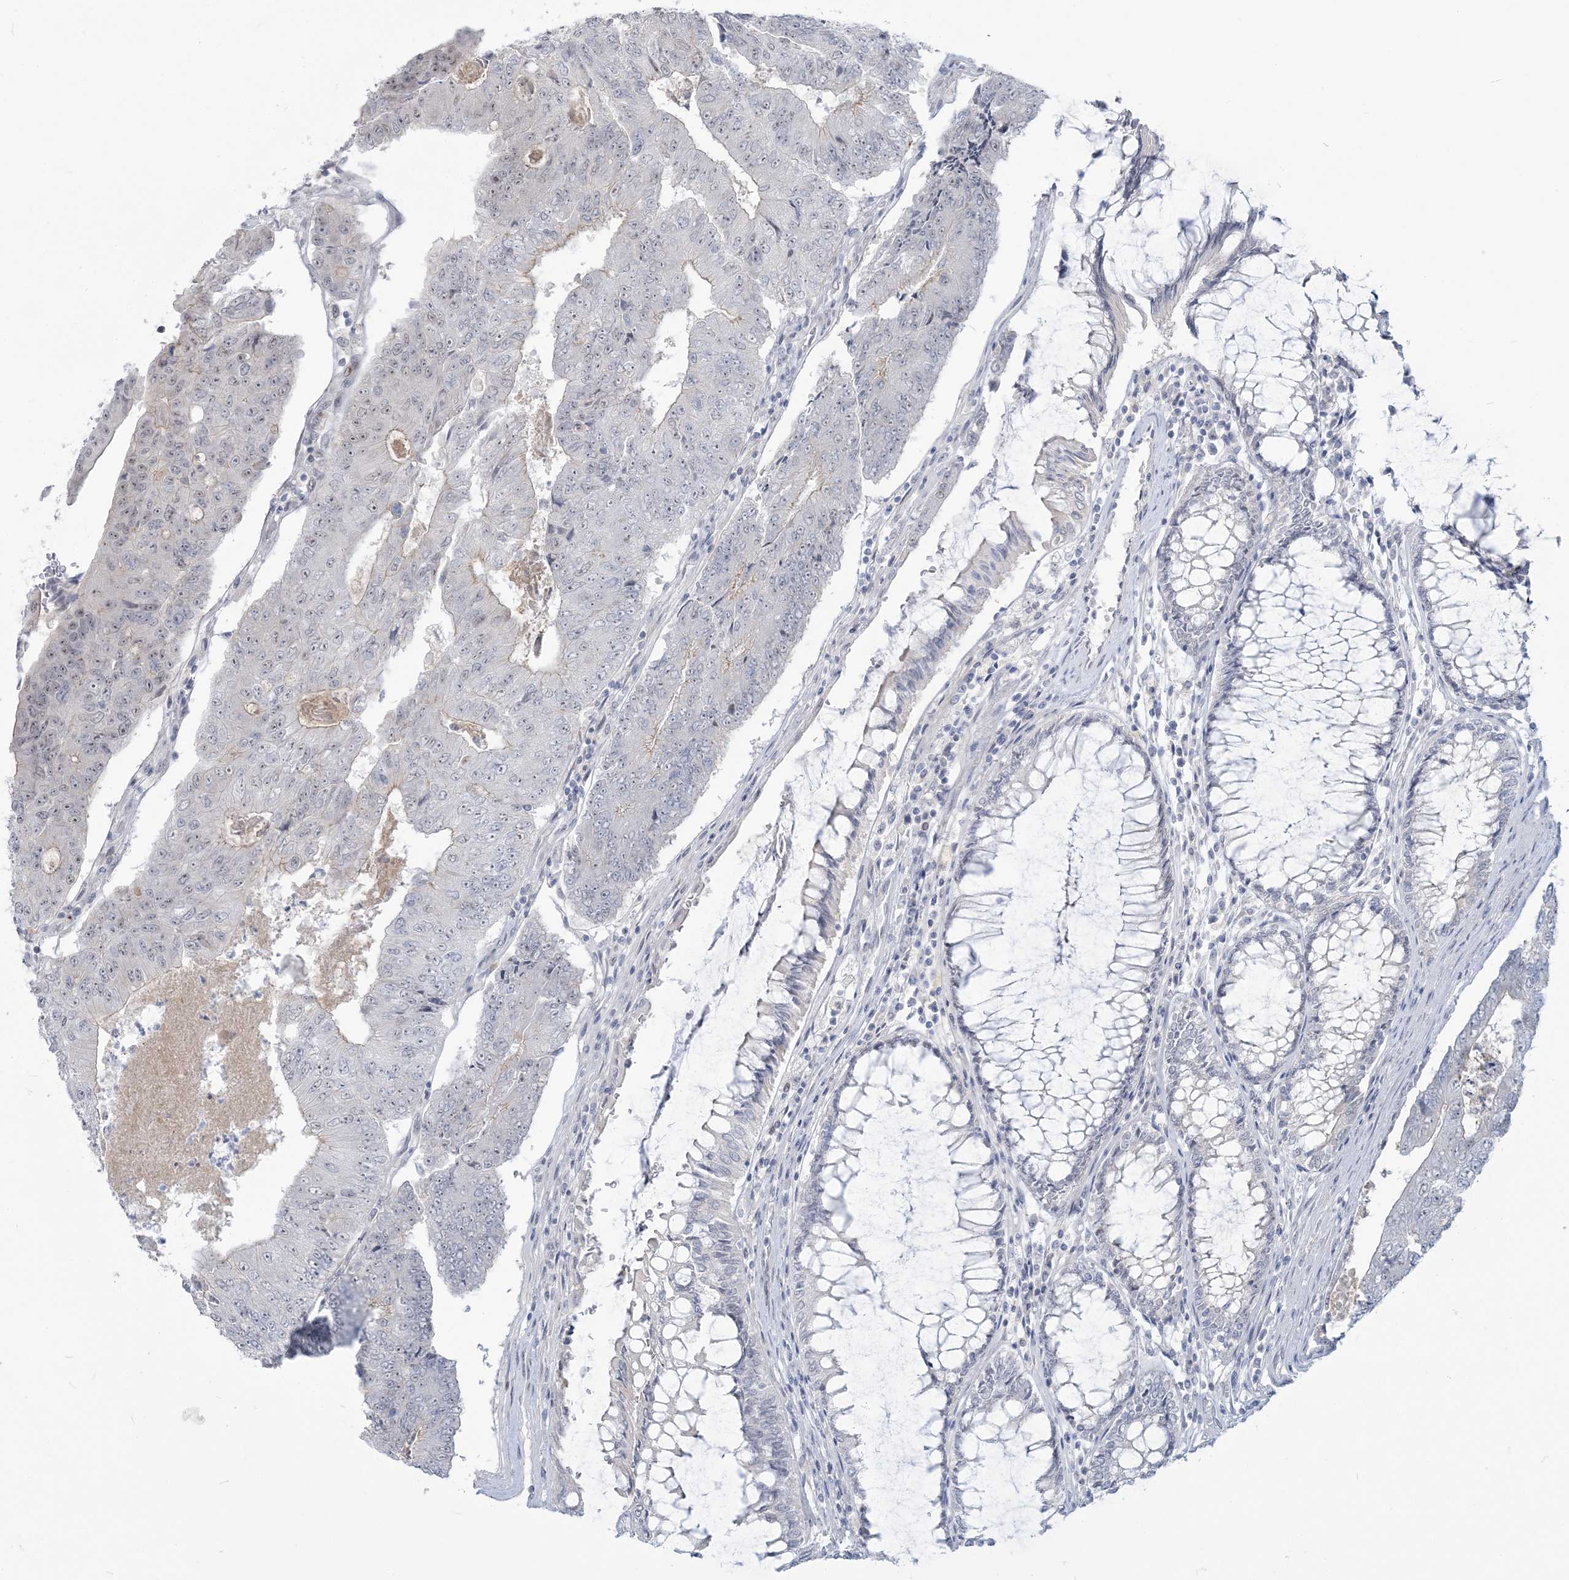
{"staining": {"intensity": "negative", "quantity": "none", "location": "none"}, "tissue": "colorectal cancer", "cell_type": "Tumor cells", "image_type": "cancer", "snomed": [{"axis": "morphology", "description": "Adenocarcinoma, NOS"}, {"axis": "topography", "description": "Colon"}], "caption": "Immunohistochemical staining of human adenocarcinoma (colorectal) displays no significant expression in tumor cells. Brightfield microscopy of immunohistochemistry stained with DAB (brown) and hematoxylin (blue), captured at high magnification.", "gene": "SDAD1", "patient": {"sex": "female", "age": 67}}